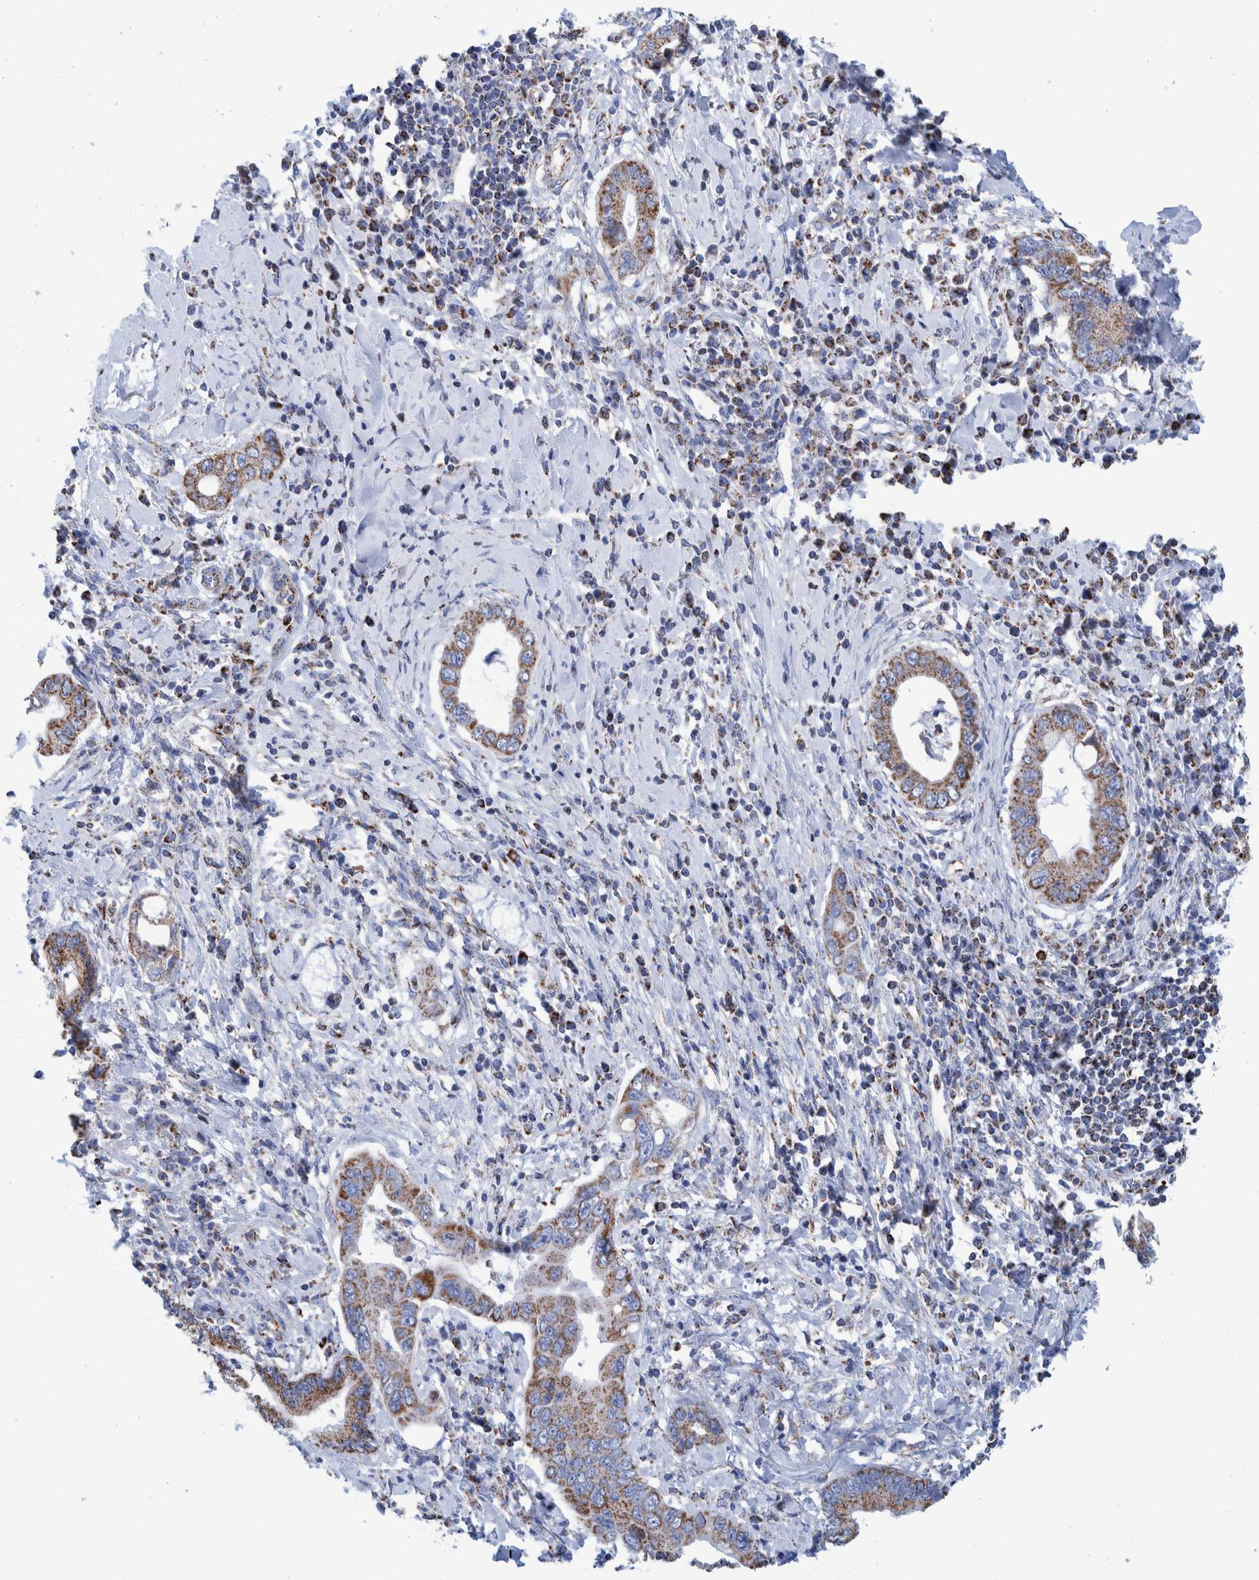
{"staining": {"intensity": "moderate", "quantity": ">75%", "location": "cytoplasmic/membranous"}, "tissue": "cervical cancer", "cell_type": "Tumor cells", "image_type": "cancer", "snomed": [{"axis": "morphology", "description": "Adenocarcinoma, NOS"}, {"axis": "topography", "description": "Cervix"}], "caption": "There is medium levels of moderate cytoplasmic/membranous staining in tumor cells of cervical adenocarcinoma, as demonstrated by immunohistochemical staining (brown color).", "gene": "DECR1", "patient": {"sex": "female", "age": 44}}